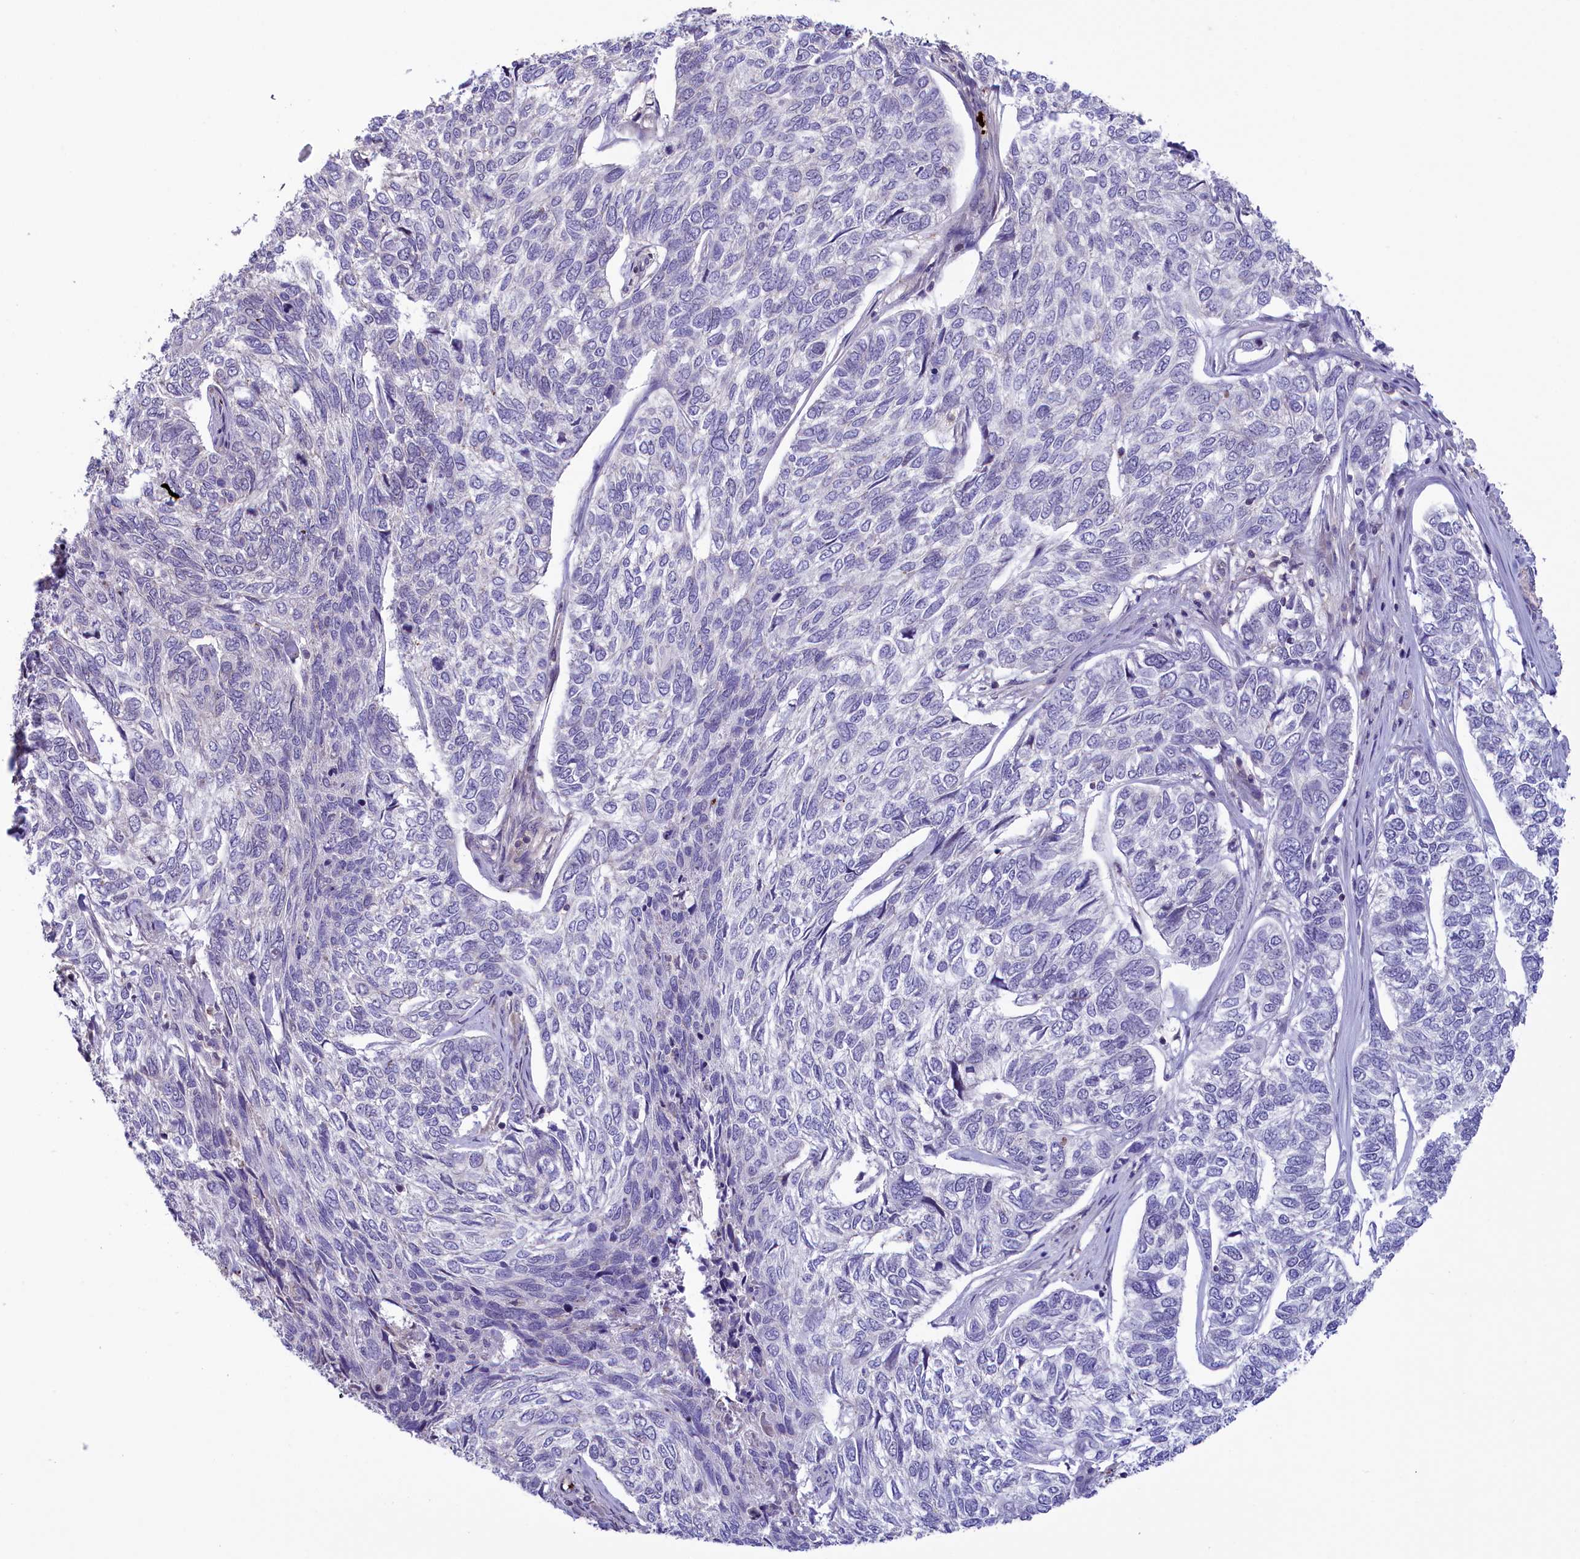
{"staining": {"intensity": "negative", "quantity": "none", "location": "none"}, "tissue": "skin cancer", "cell_type": "Tumor cells", "image_type": "cancer", "snomed": [{"axis": "morphology", "description": "Basal cell carcinoma"}, {"axis": "topography", "description": "Skin"}], "caption": "Immunohistochemical staining of skin cancer (basal cell carcinoma) displays no significant positivity in tumor cells.", "gene": "HEATR3", "patient": {"sex": "female", "age": 65}}